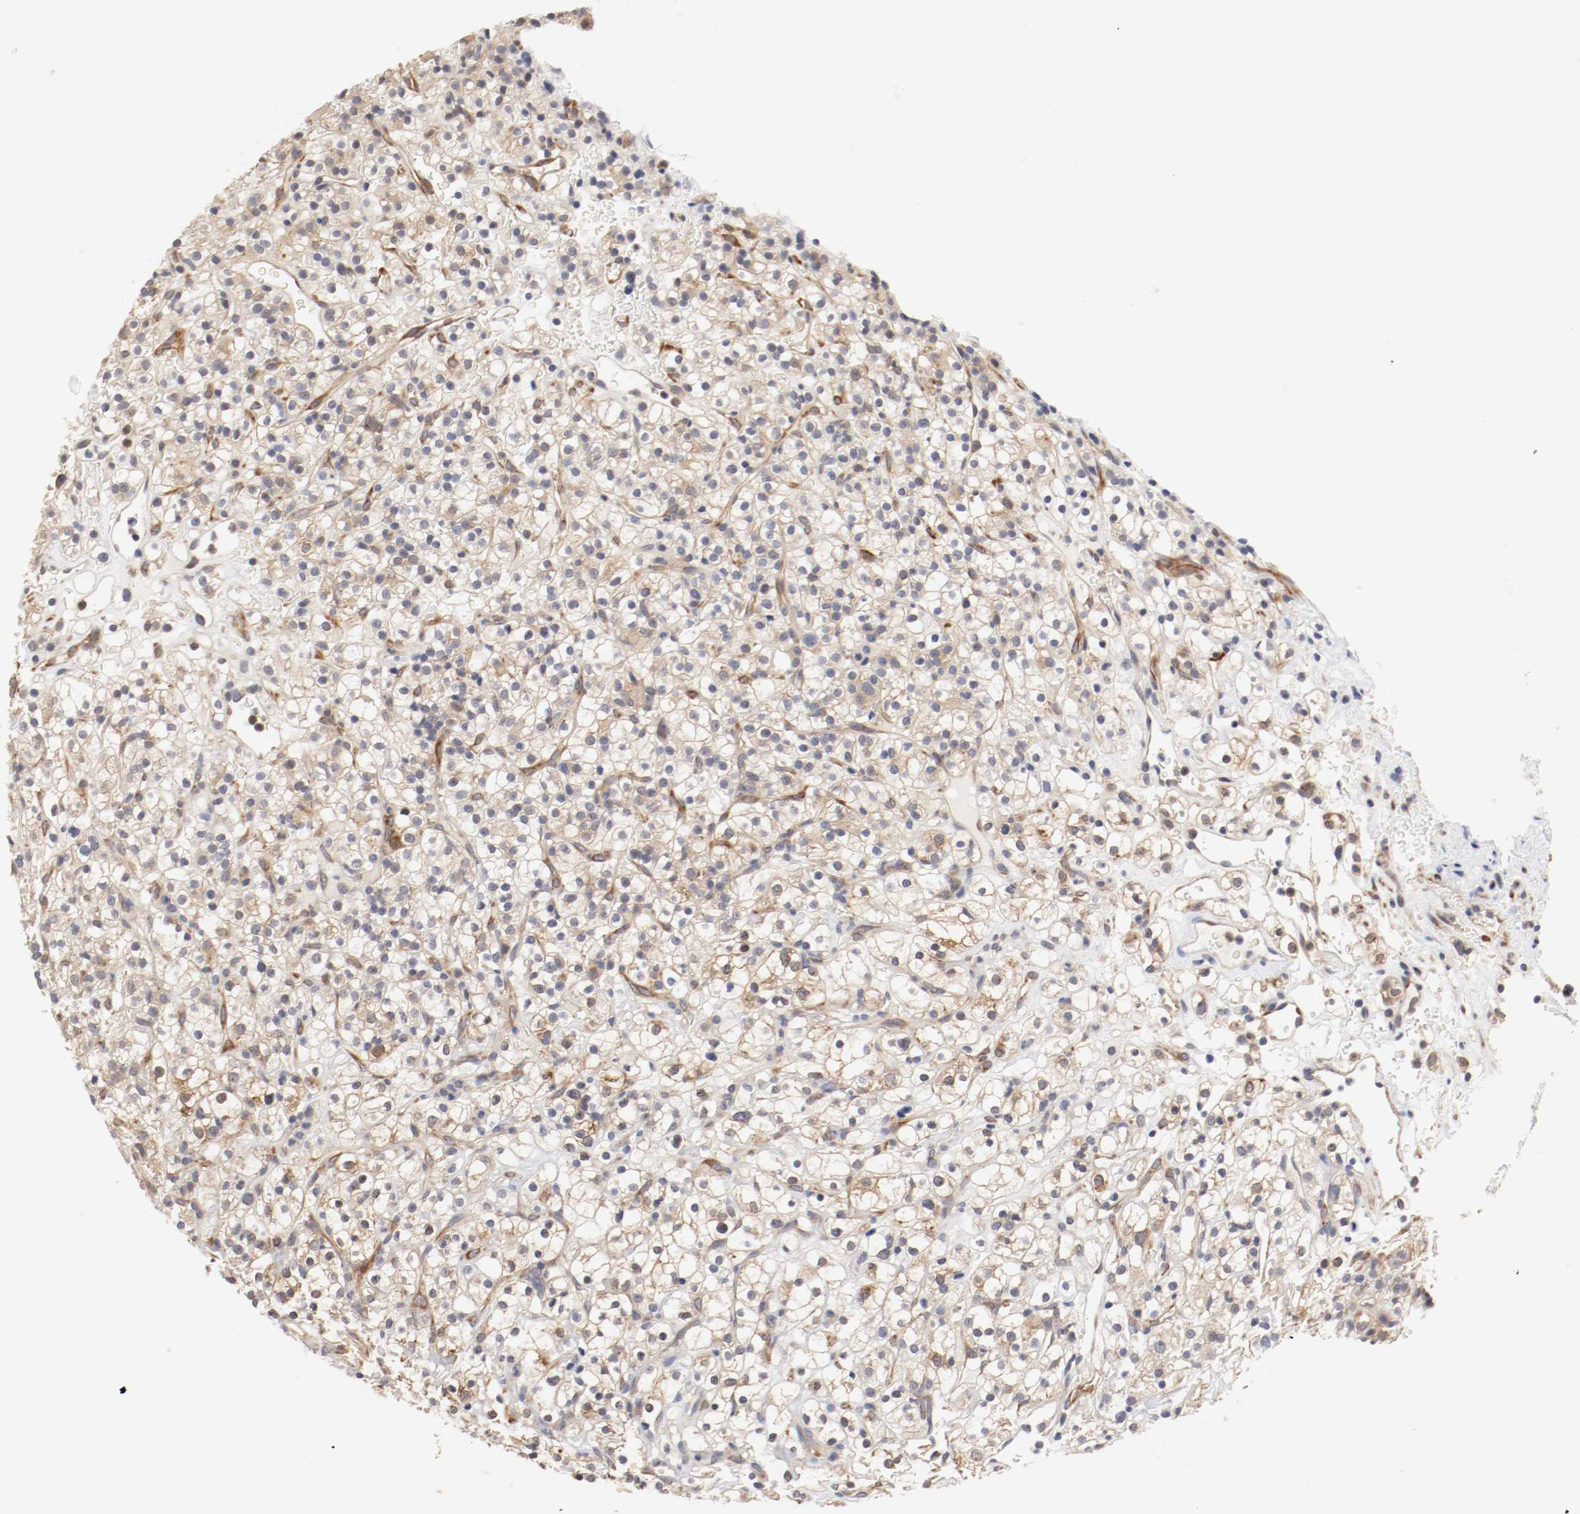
{"staining": {"intensity": "weak", "quantity": "25%-75%", "location": "cytoplasmic/membranous"}, "tissue": "renal cancer", "cell_type": "Tumor cells", "image_type": "cancer", "snomed": [{"axis": "morphology", "description": "Normal tissue, NOS"}, {"axis": "morphology", "description": "Adenocarcinoma, NOS"}, {"axis": "topography", "description": "Kidney"}], "caption": "This histopathology image reveals immunohistochemistry staining of adenocarcinoma (renal), with low weak cytoplasmic/membranous expression in about 25%-75% of tumor cells.", "gene": "FKBP3", "patient": {"sex": "female", "age": 72}}